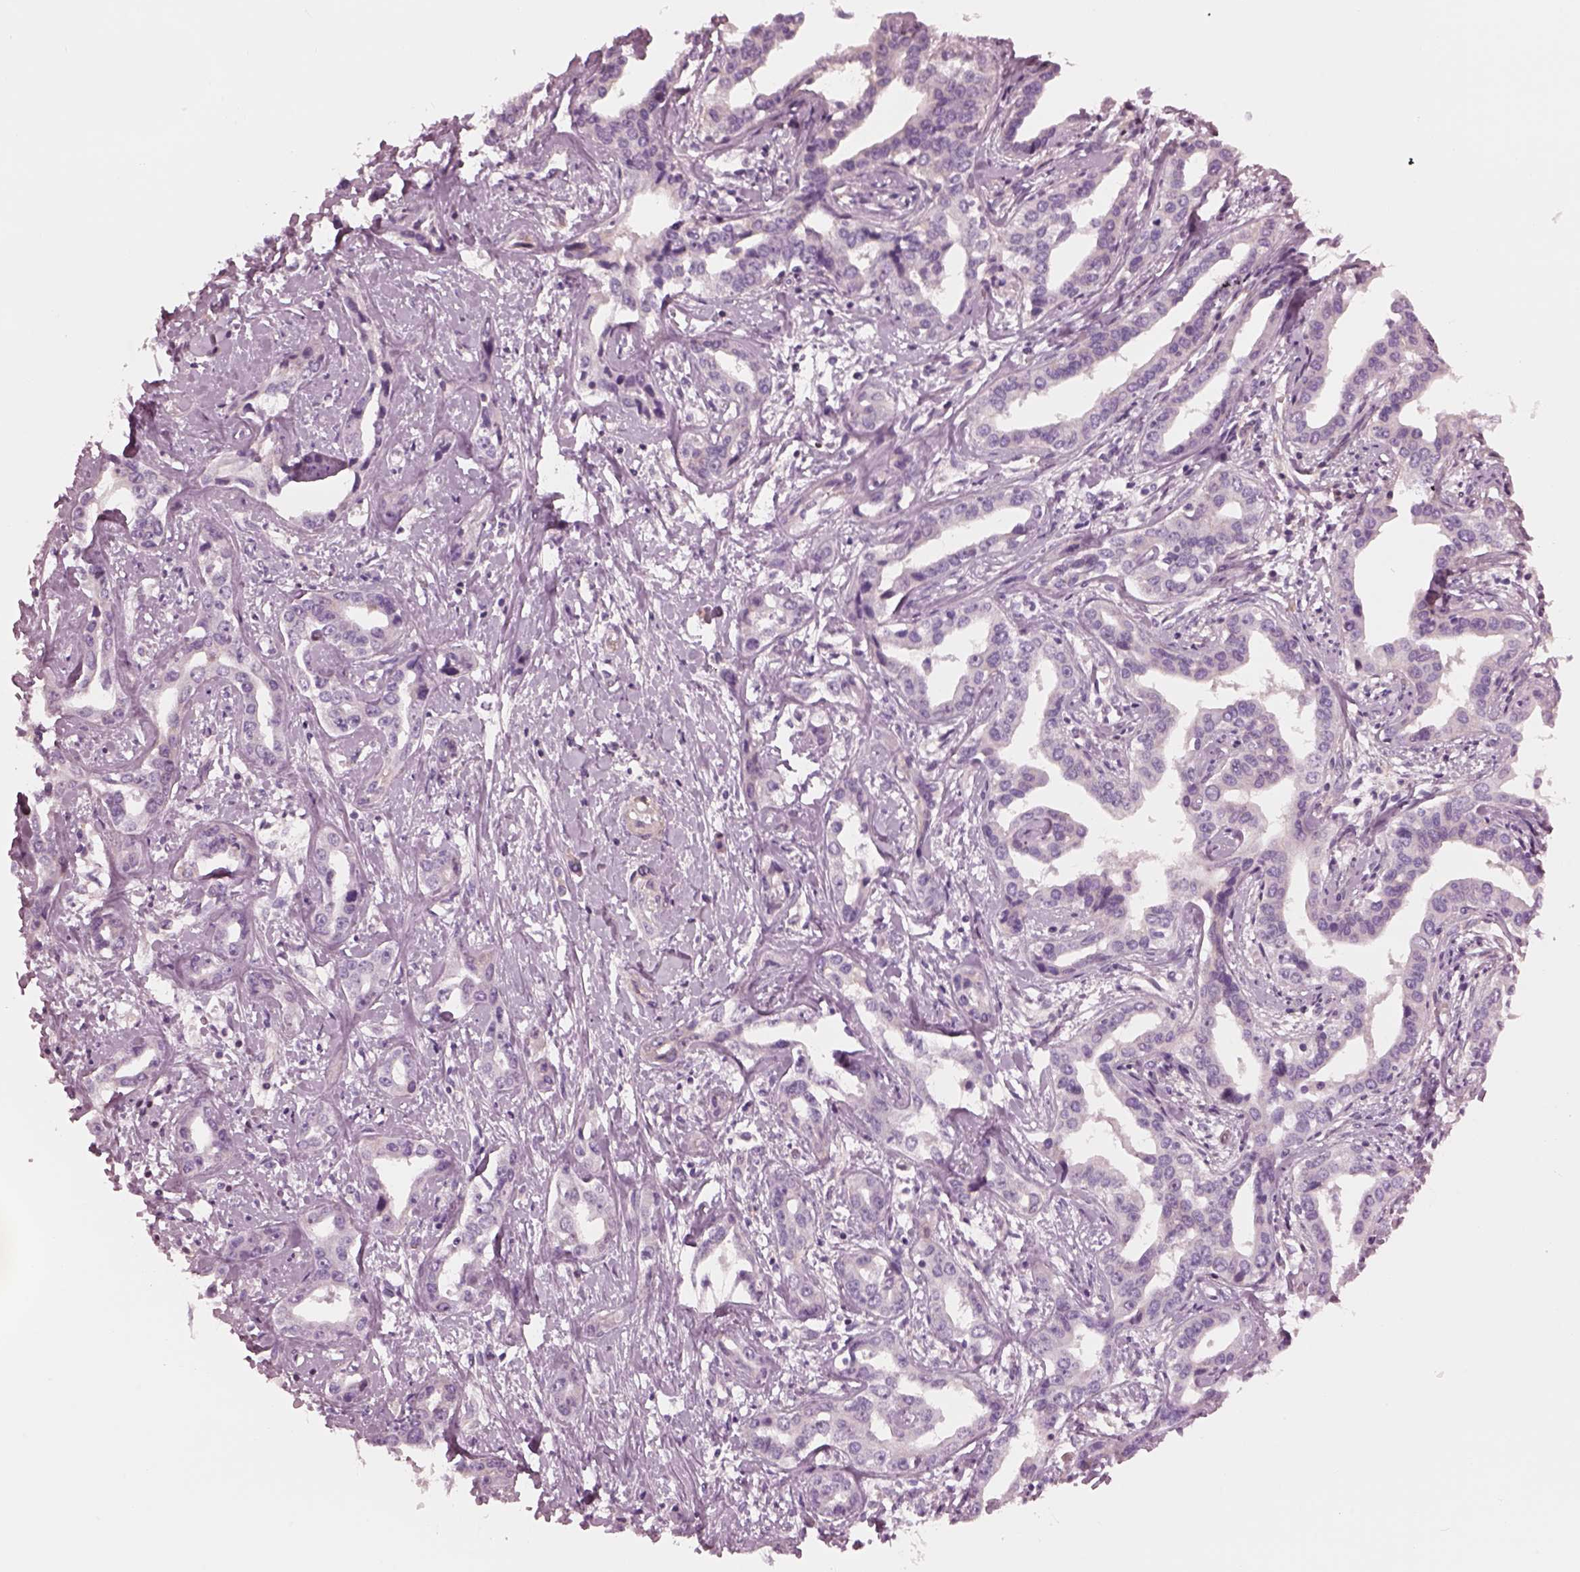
{"staining": {"intensity": "negative", "quantity": "none", "location": "none"}, "tissue": "liver cancer", "cell_type": "Tumor cells", "image_type": "cancer", "snomed": [{"axis": "morphology", "description": "Cholangiocarcinoma"}, {"axis": "topography", "description": "Liver"}], "caption": "The IHC histopathology image has no significant expression in tumor cells of liver cancer tissue.", "gene": "ELAPOR1", "patient": {"sex": "male", "age": 59}}